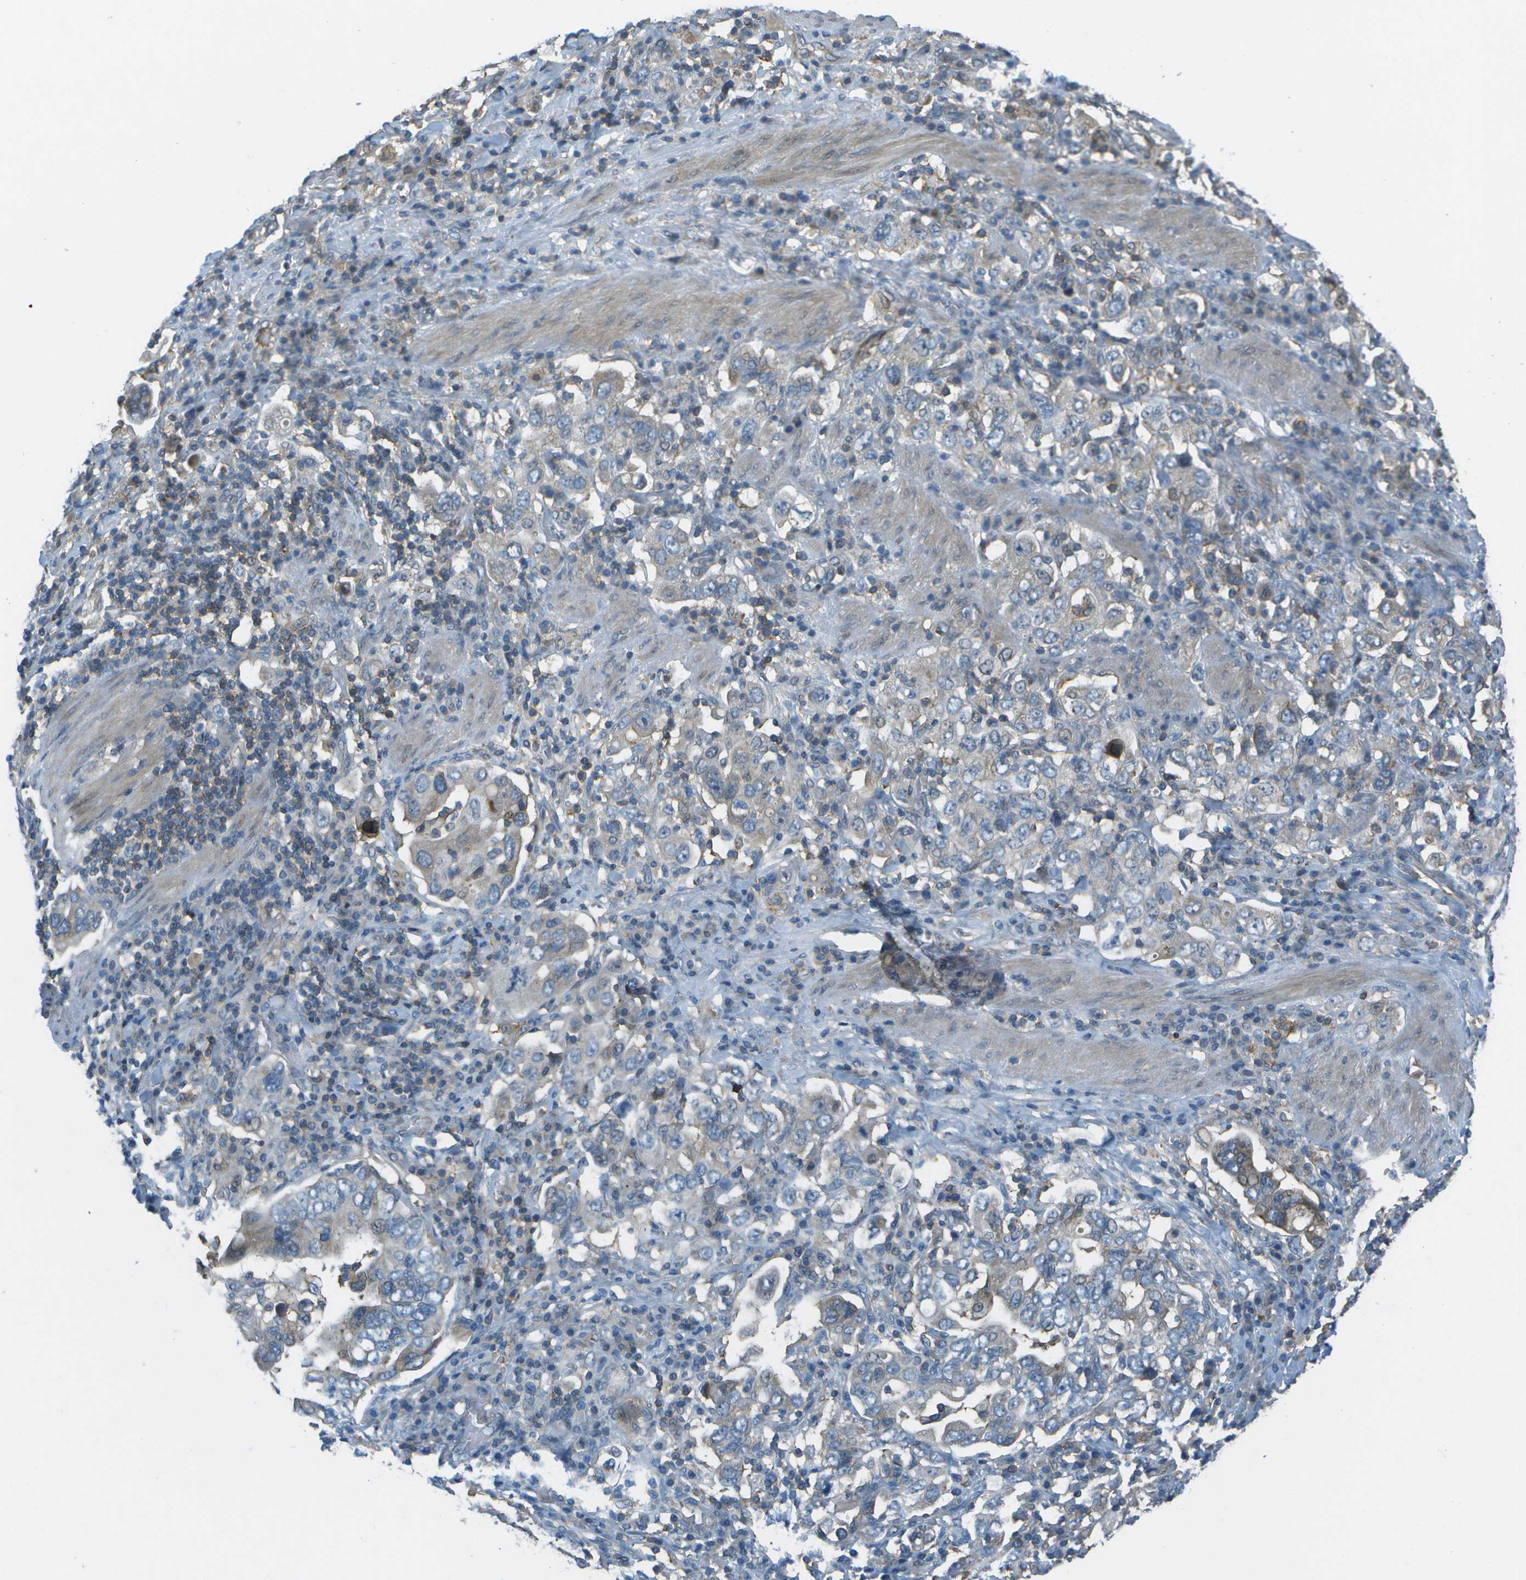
{"staining": {"intensity": "moderate", "quantity": "<25%", "location": "cytoplasmic/membranous"}, "tissue": "stomach cancer", "cell_type": "Tumor cells", "image_type": "cancer", "snomed": [{"axis": "morphology", "description": "Adenocarcinoma, NOS"}, {"axis": "topography", "description": "Stomach, upper"}], "caption": "Immunohistochemistry (IHC) photomicrograph of adenocarcinoma (stomach) stained for a protein (brown), which exhibits low levels of moderate cytoplasmic/membranous positivity in about <25% of tumor cells.", "gene": "LRRC66", "patient": {"sex": "male", "age": 62}}